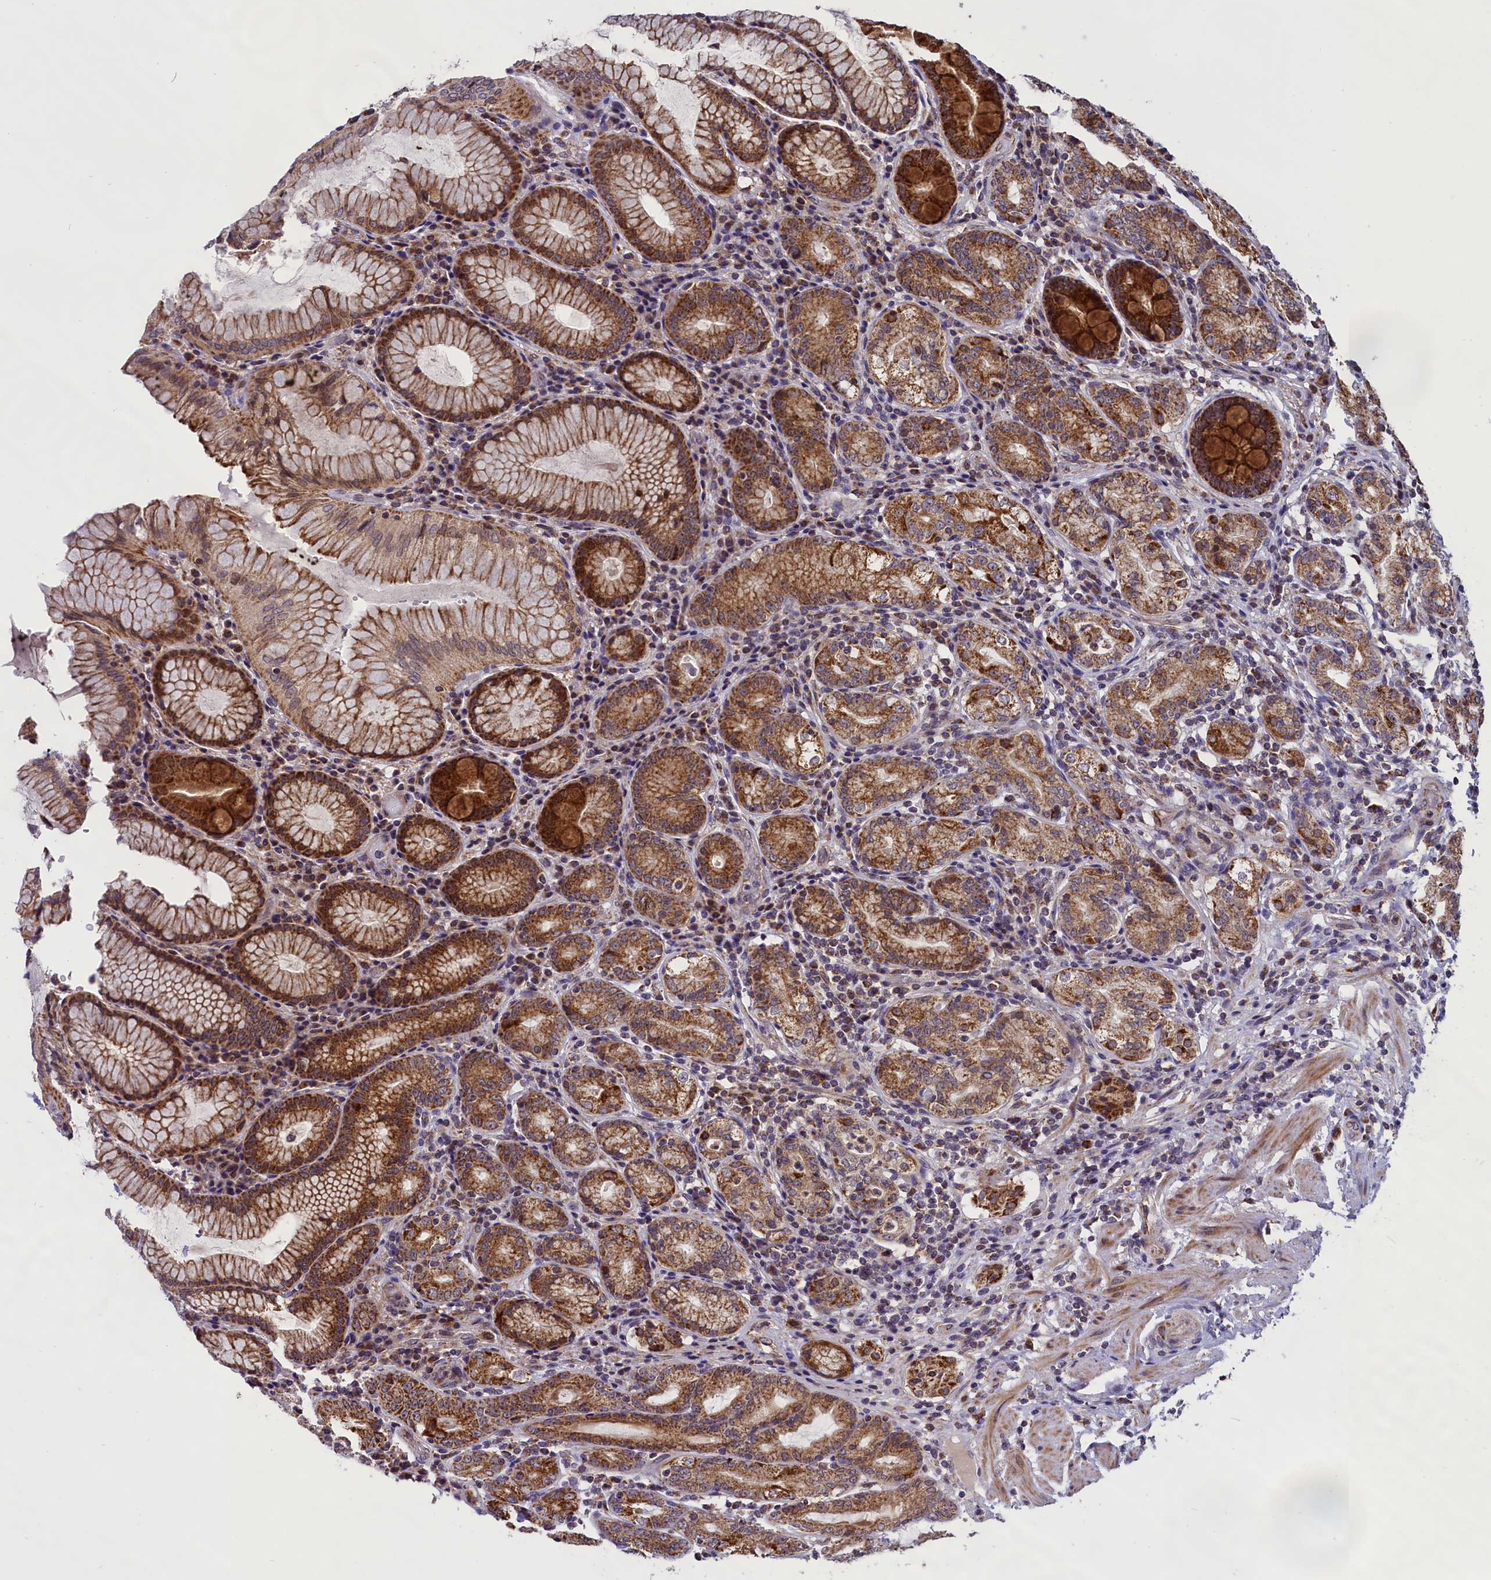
{"staining": {"intensity": "strong", "quantity": ">75%", "location": "cytoplasmic/membranous"}, "tissue": "stomach", "cell_type": "Glandular cells", "image_type": "normal", "snomed": [{"axis": "morphology", "description": "Normal tissue, NOS"}, {"axis": "topography", "description": "Stomach, lower"}], "caption": "A photomicrograph of stomach stained for a protein shows strong cytoplasmic/membranous brown staining in glandular cells. (DAB (3,3'-diaminobenzidine) IHC, brown staining for protein, blue staining for nuclei).", "gene": "GLRX5", "patient": {"sex": "female", "age": 76}}